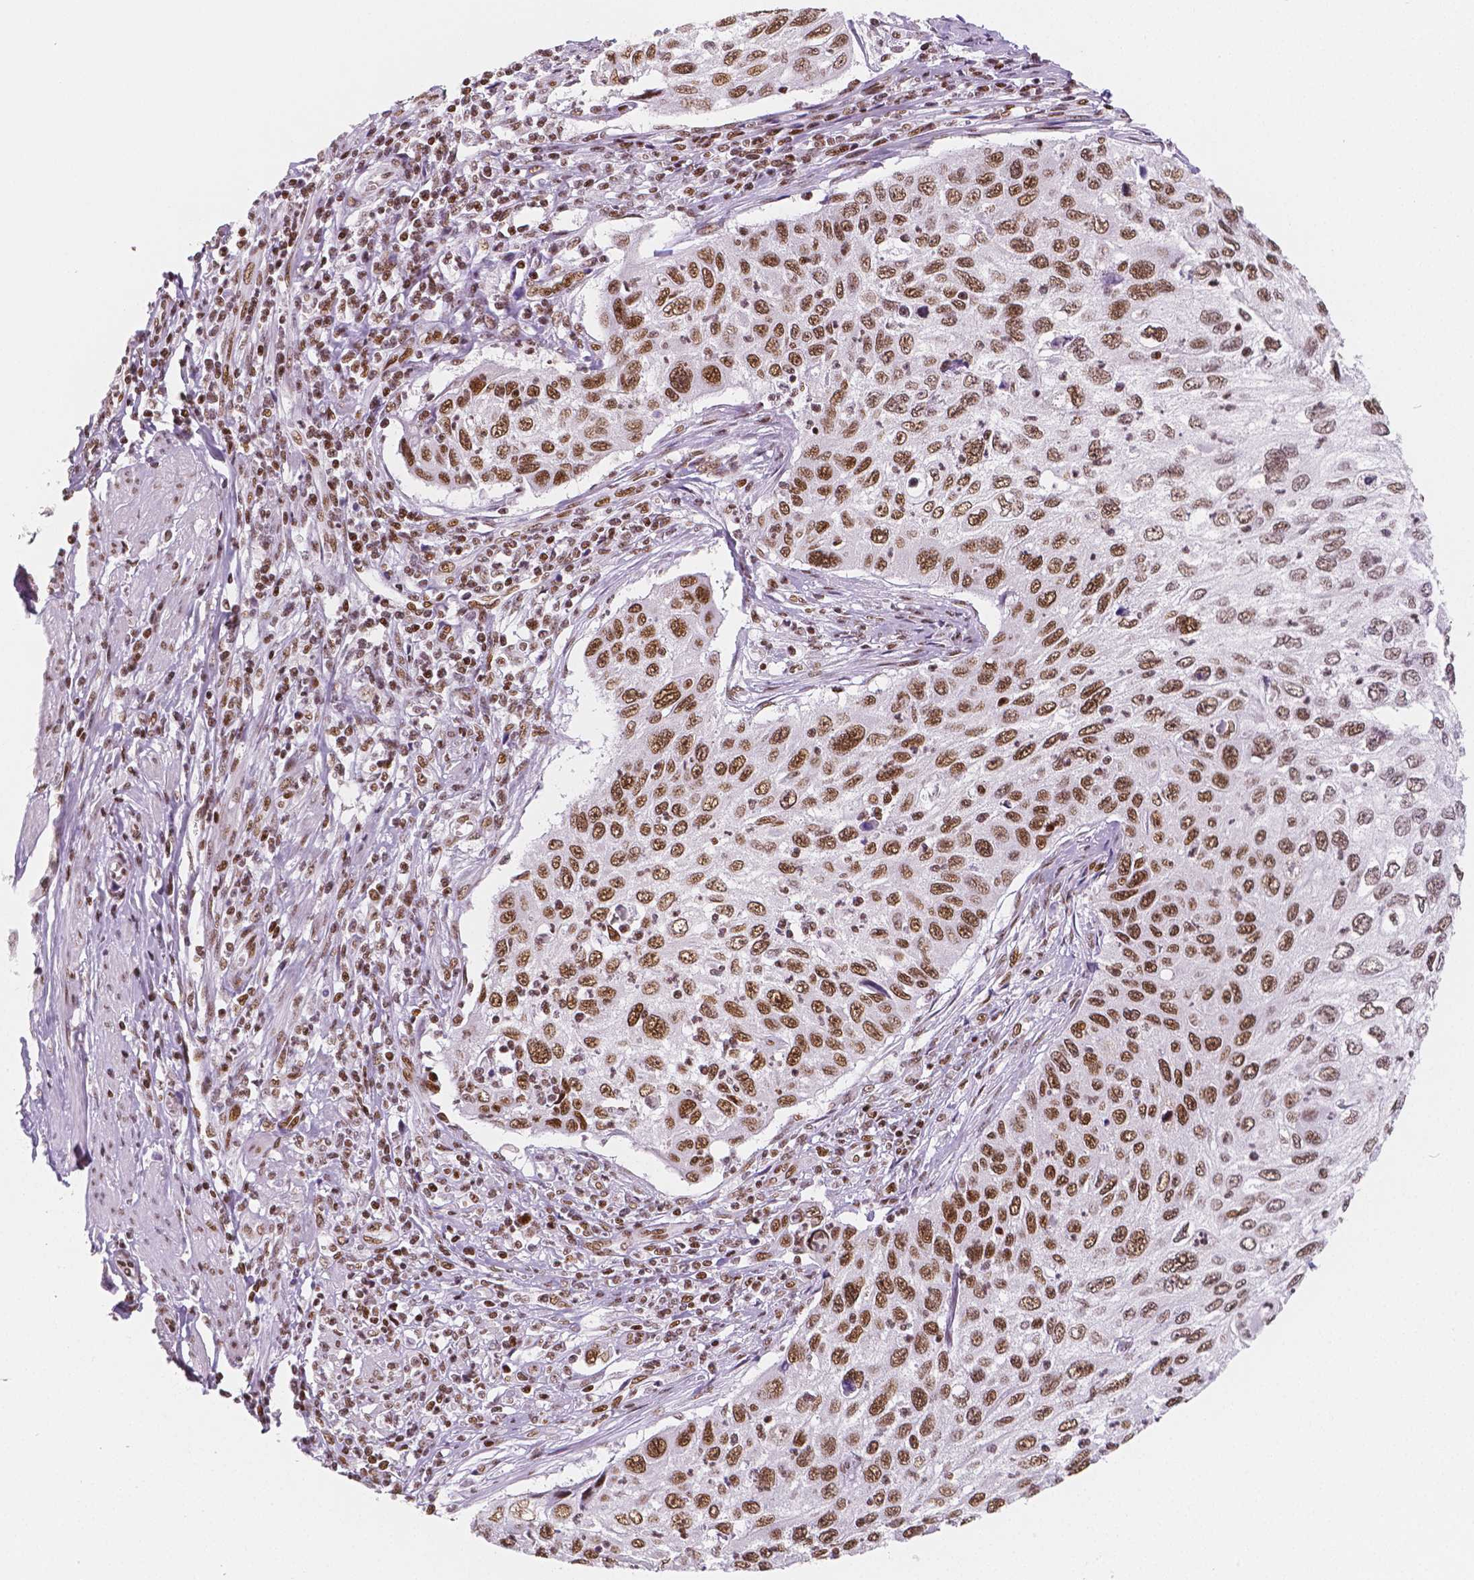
{"staining": {"intensity": "moderate", "quantity": ">75%", "location": "nuclear"}, "tissue": "cervical cancer", "cell_type": "Tumor cells", "image_type": "cancer", "snomed": [{"axis": "morphology", "description": "Squamous cell carcinoma, NOS"}, {"axis": "topography", "description": "Cervix"}], "caption": "Immunohistochemical staining of cervical cancer reveals medium levels of moderate nuclear protein staining in approximately >75% of tumor cells.", "gene": "HDAC1", "patient": {"sex": "female", "age": 70}}